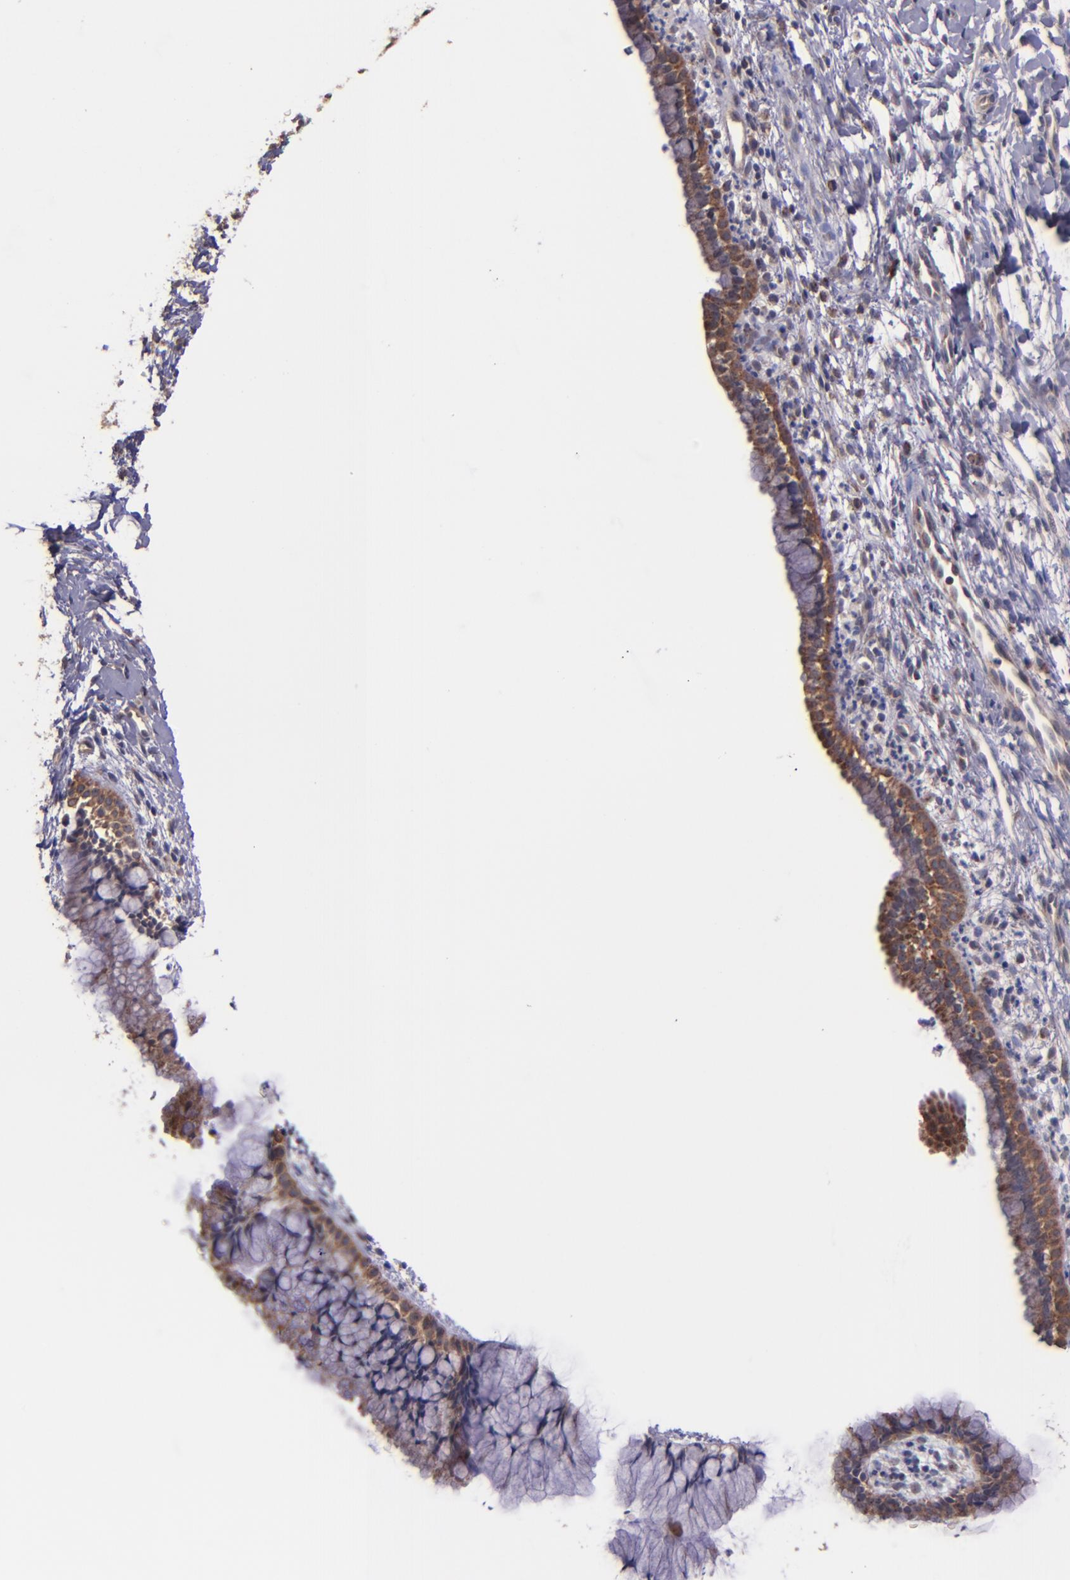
{"staining": {"intensity": "moderate", "quantity": "25%-75%", "location": "cytoplasmic/membranous"}, "tissue": "cervix", "cell_type": "Glandular cells", "image_type": "normal", "snomed": [{"axis": "morphology", "description": "Normal tissue, NOS"}, {"axis": "topography", "description": "Cervix"}], "caption": "Benign cervix was stained to show a protein in brown. There is medium levels of moderate cytoplasmic/membranous expression in approximately 25%-75% of glandular cells. Nuclei are stained in blue.", "gene": "SHC1", "patient": {"sex": "female", "age": 46}}